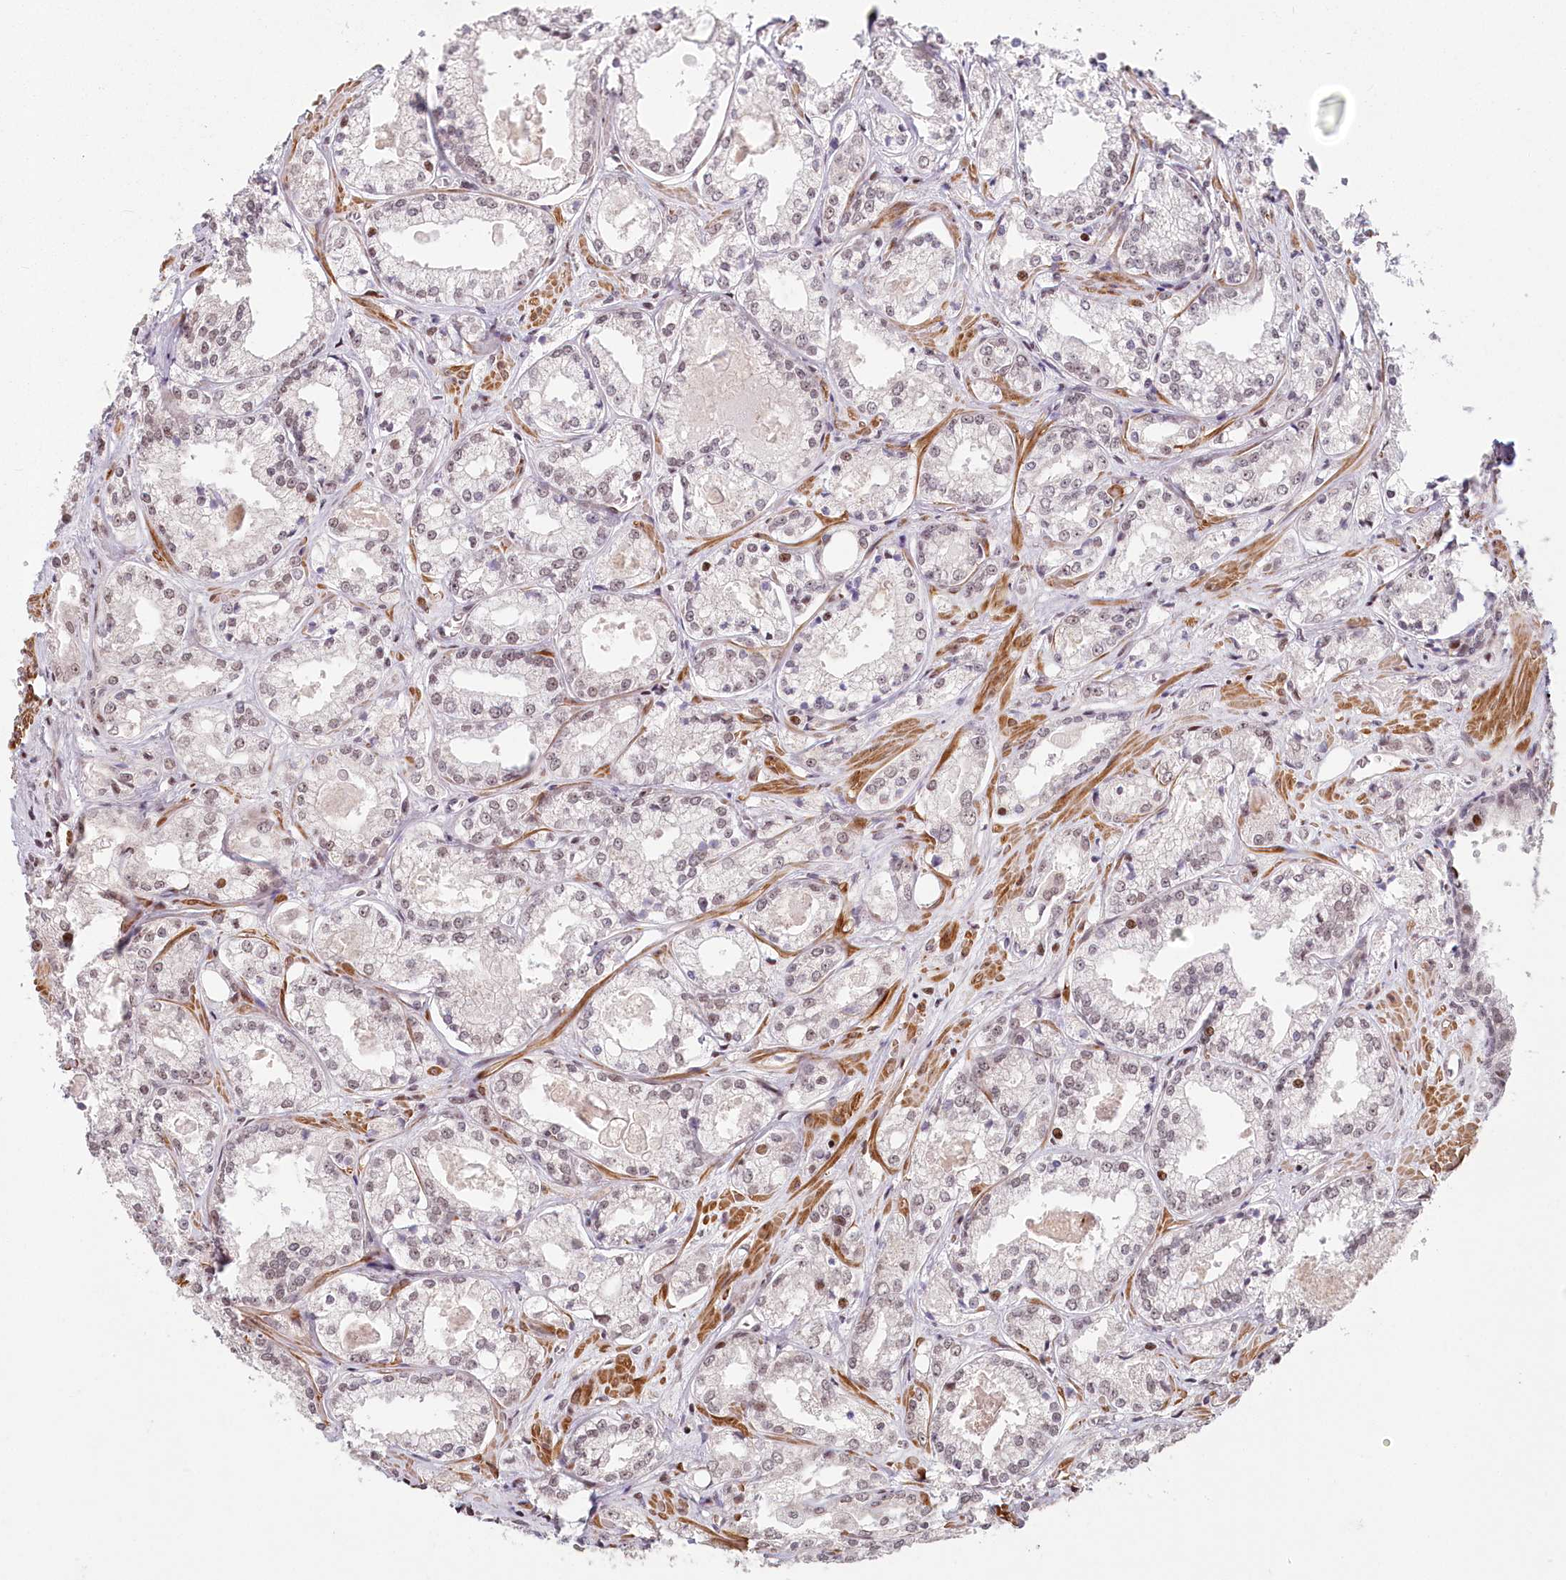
{"staining": {"intensity": "weak", "quantity": "<25%", "location": "nuclear"}, "tissue": "prostate cancer", "cell_type": "Tumor cells", "image_type": "cancer", "snomed": [{"axis": "morphology", "description": "Adenocarcinoma, Low grade"}, {"axis": "topography", "description": "Prostate"}], "caption": "Histopathology image shows no significant protein expression in tumor cells of prostate adenocarcinoma (low-grade). Nuclei are stained in blue.", "gene": "FAM204A", "patient": {"sex": "male", "age": 47}}